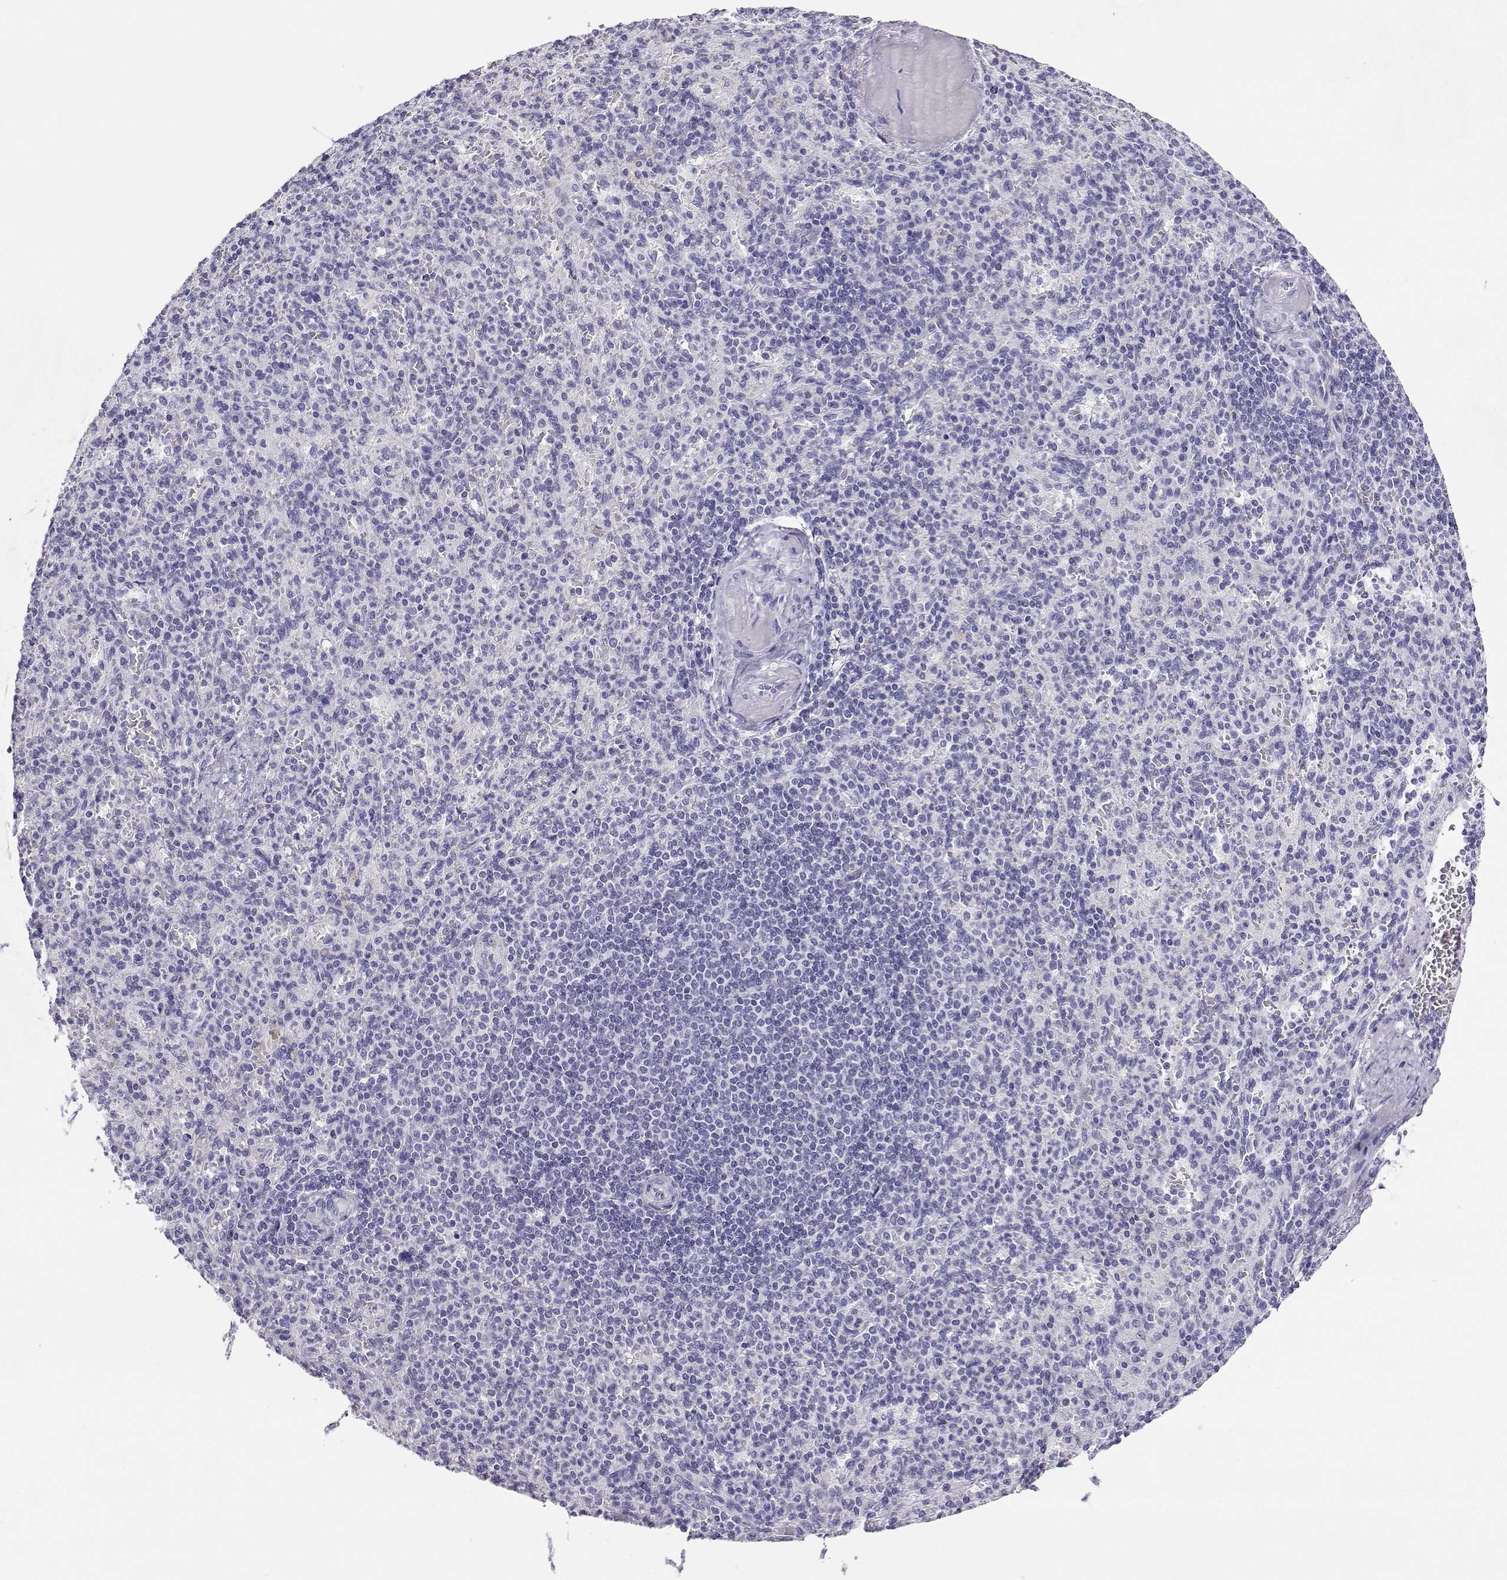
{"staining": {"intensity": "negative", "quantity": "none", "location": "none"}, "tissue": "spleen", "cell_type": "Cells in red pulp", "image_type": "normal", "snomed": [{"axis": "morphology", "description": "Normal tissue, NOS"}, {"axis": "topography", "description": "Spleen"}], "caption": "This is an immunohistochemistry (IHC) image of unremarkable human spleen. There is no staining in cells in red pulp.", "gene": "CABS1", "patient": {"sex": "female", "age": 74}}